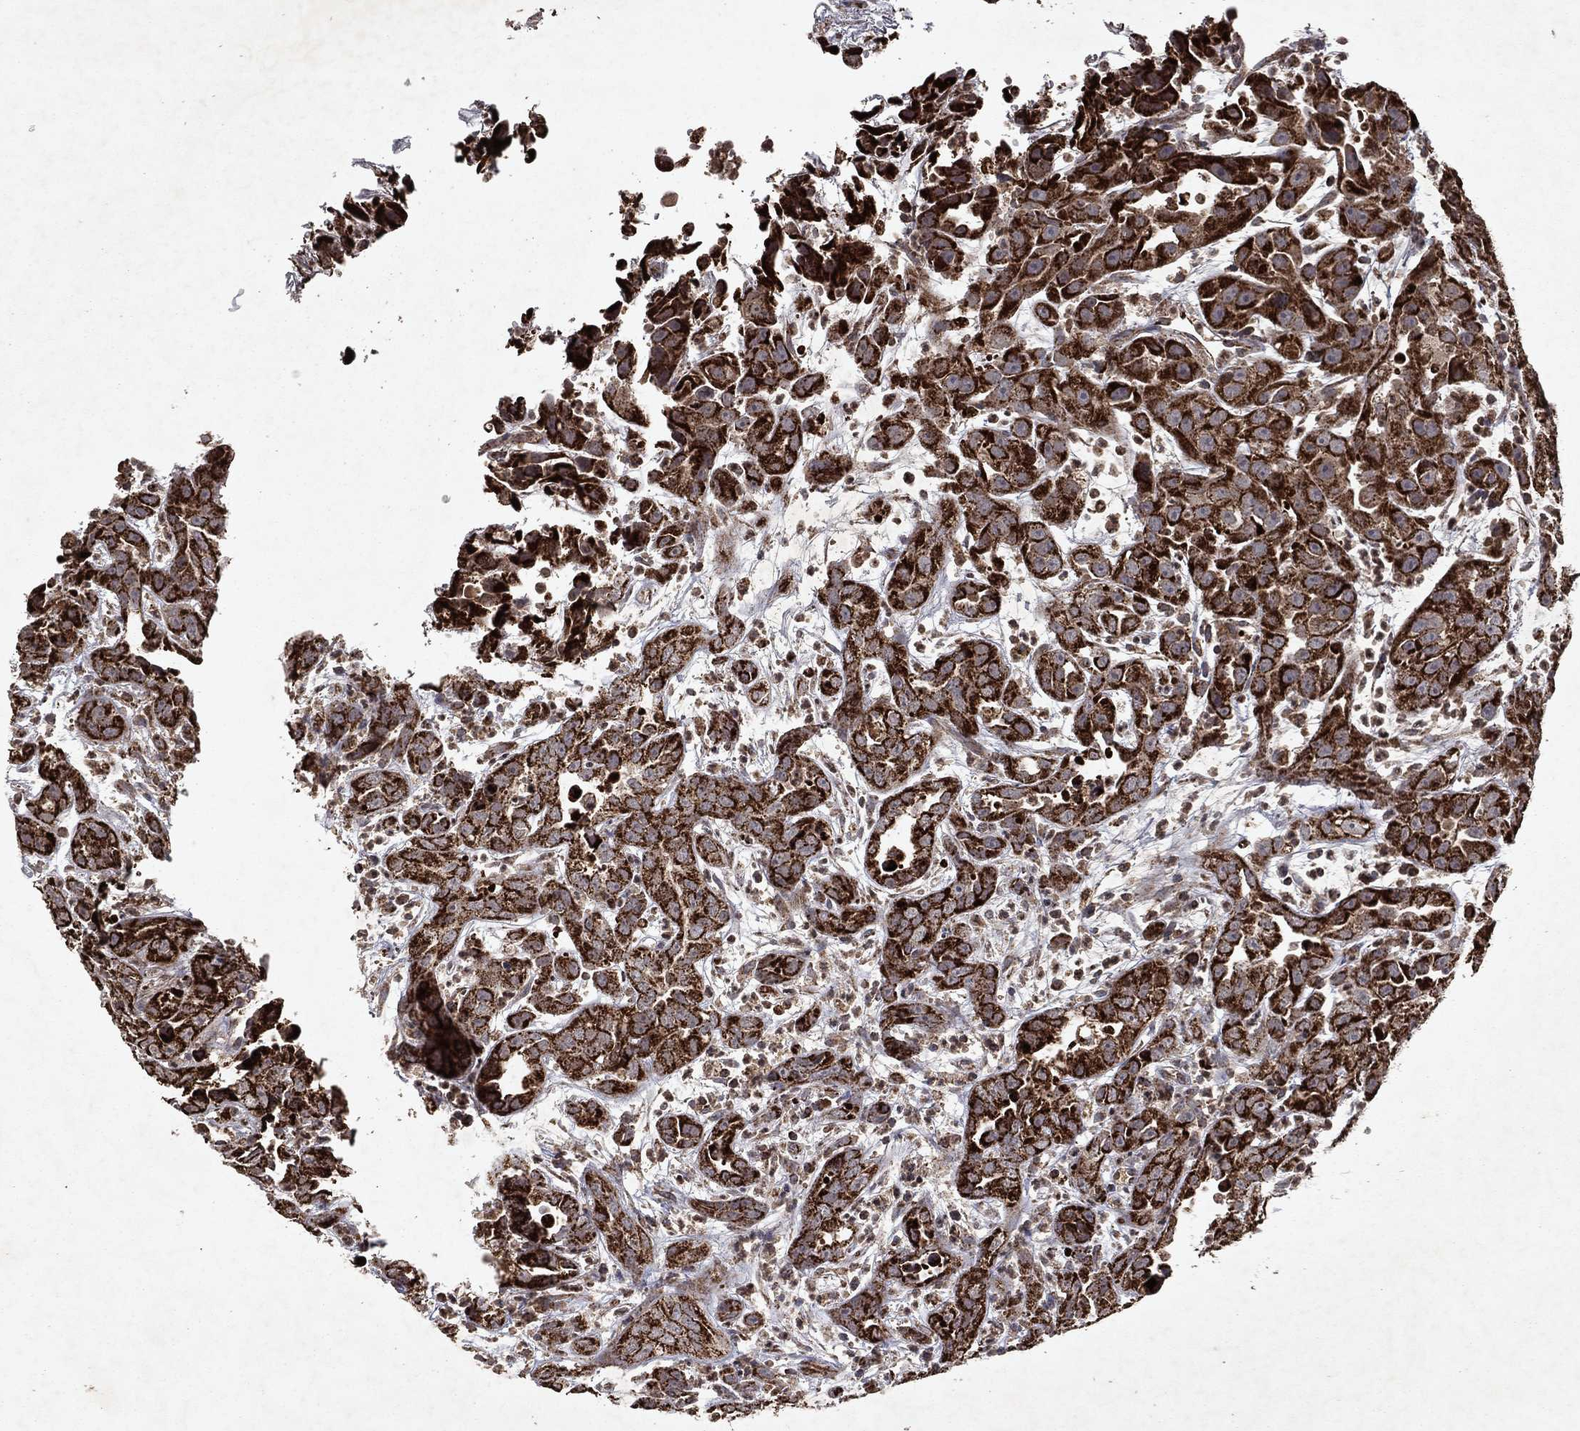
{"staining": {"intensity": "strong", "quantity": ">75%", "location": "cytoplasmic/membranous"}, "tissue": "urothelial cancer", "cell_type": "Tumor cells", "image_type": "cancer", "snomed": [{"axis": "morphology", "description": "Urothelial carcinoma, High grade"}, {"axis": "topography", "description": "Urinary bladder"}], "caption": "Immunohistochemistry (IHC) micrograph of neoplastic tissue: urothelial carcinoma (high-grade) stained using immunohistochemistry displays high levels of strong protein expression localized specifically in the cytoplasmic/membranous of tumor cells, appearing as a cytoplasmic/membranous brown color.", "gene": "PYROXD2", "patient": {"sex": "female", "age": 41}}